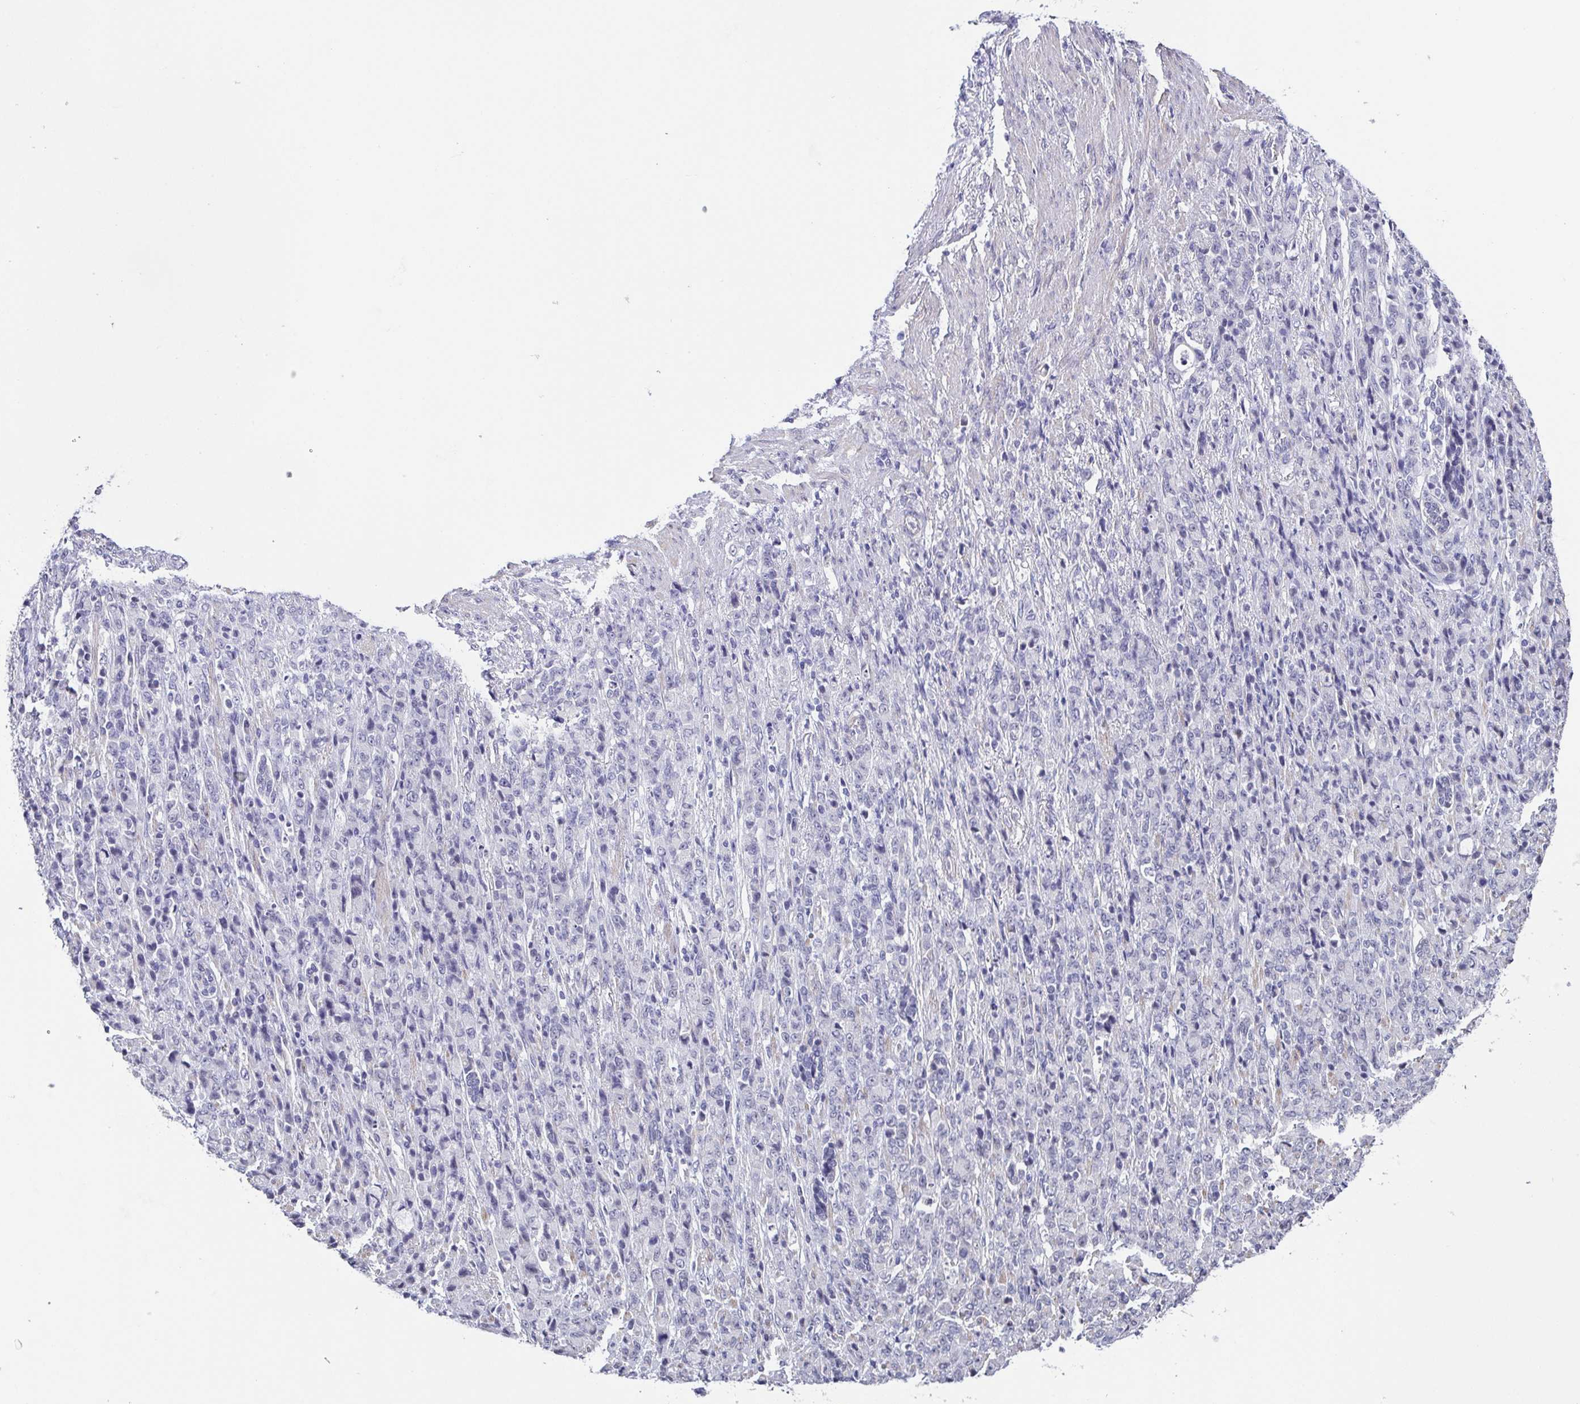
{"staining": {"intensity": "negative", "quantity": "none", "location": "none"}, "tissue": "stomach cancer", "cell_type": "Tumor cells", "image_type": "cancer", "snomed": [{"axis": "morphology", "description": "Adenocarcinoma, NOS"}, {"axis": "topography", "description": "Stomach"}], "caption": "IHC histopathology image of adenocarcinoma (stomach) stained for a protein (brown), which displays no expression in tumor cells. (DAB (3,3'-diaminobenzidine) immunohistochemistry, high magnification).", "gene": "NEFH", "patient": {"sex": "female", "age": 79}}